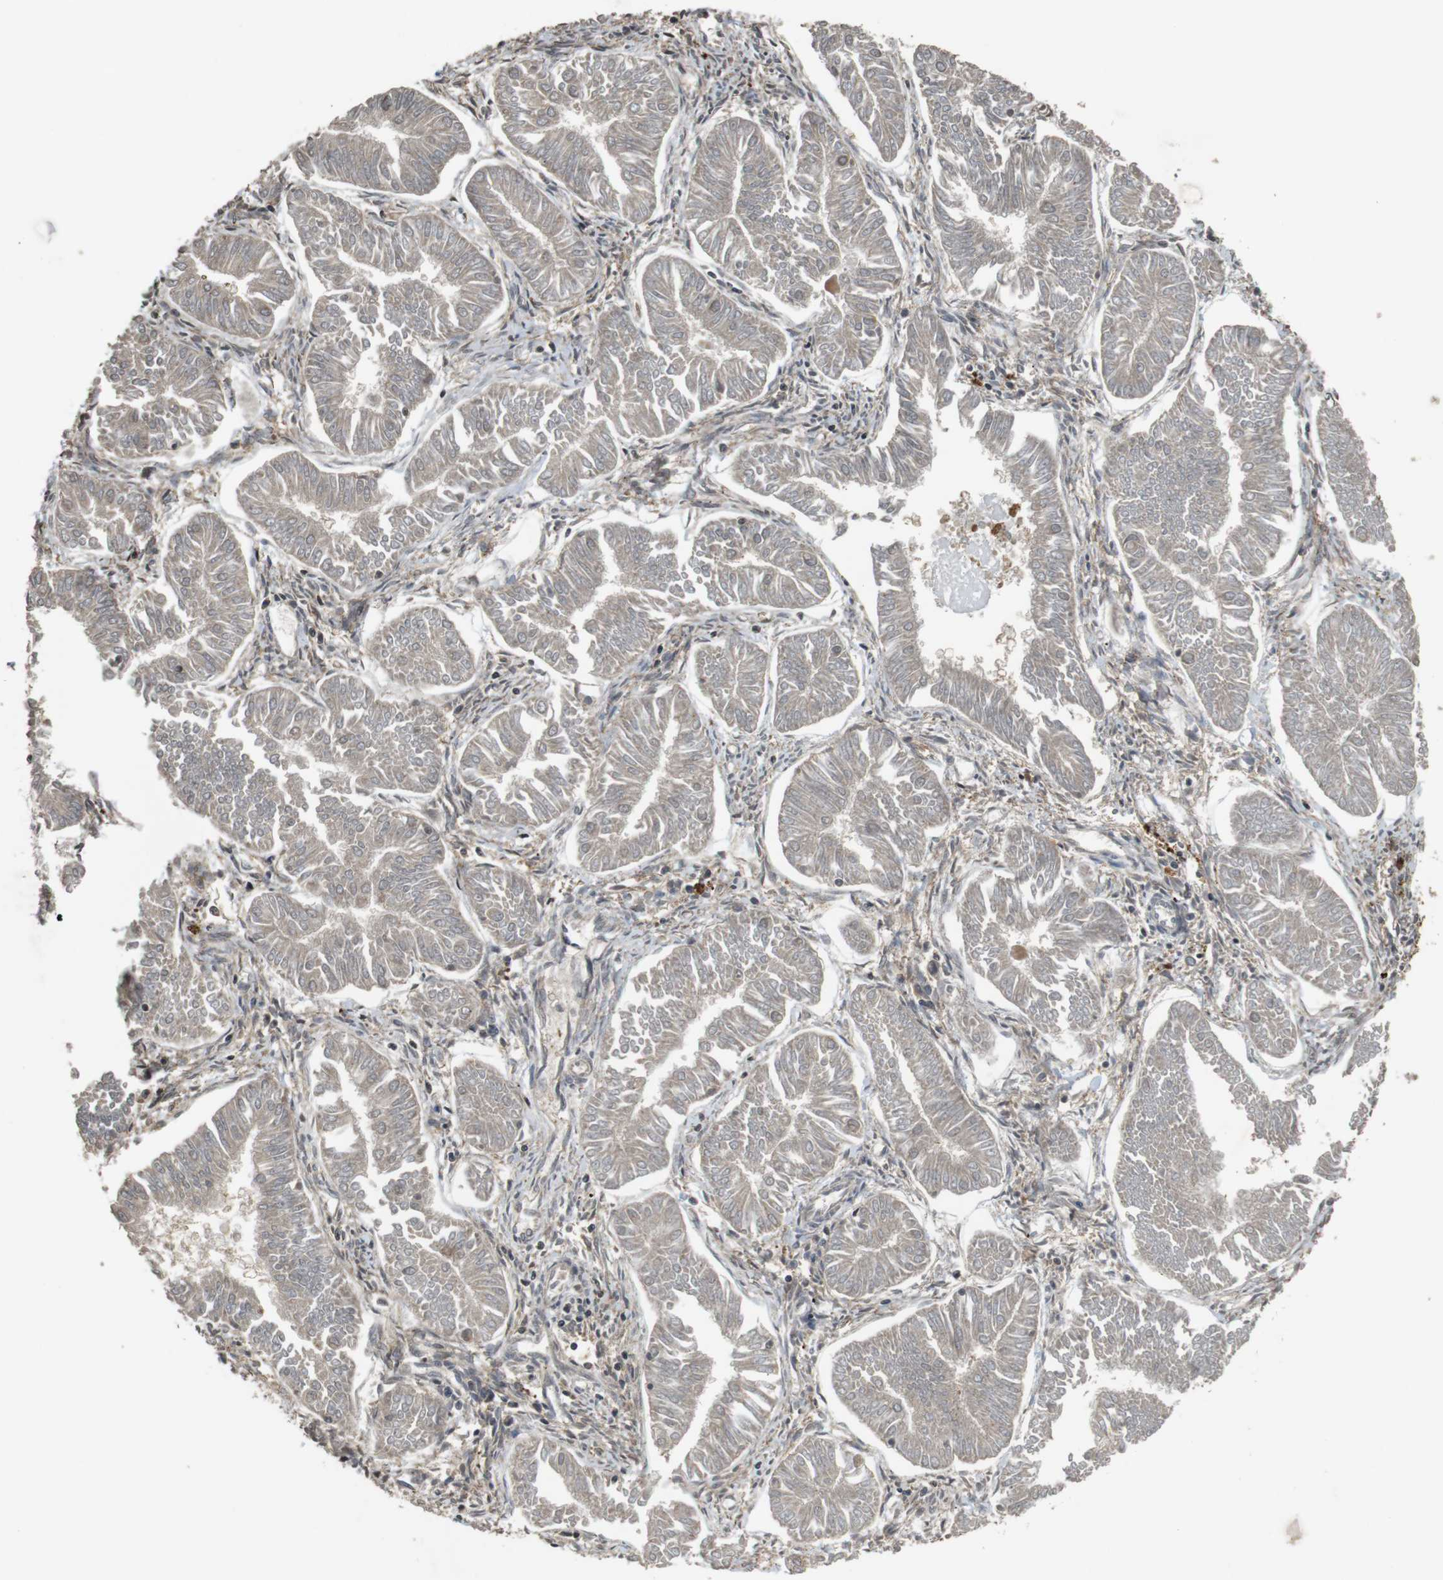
{"staining": {"intensity": "weak", "quantity": ">75%", "location": "cytoplasmic/membranous"}, "tissue": "endometrial cancer", "cell_type": "Tumor cells", "image_type": "cancer", "snomed": [{"axis": "morphology", "description": "Adenocarcinoma, NOS"}, {"axis": "topography", "description": "Endometrium"}], "caption": "Immunohistochemical staining of adenocarcinoma (endometrial) reveals weak cytoplasmic/membranous protein expression in about >75% of tumor cells.", "gene": "FZD10", "patient": {"sex": "female", "age": 53}}